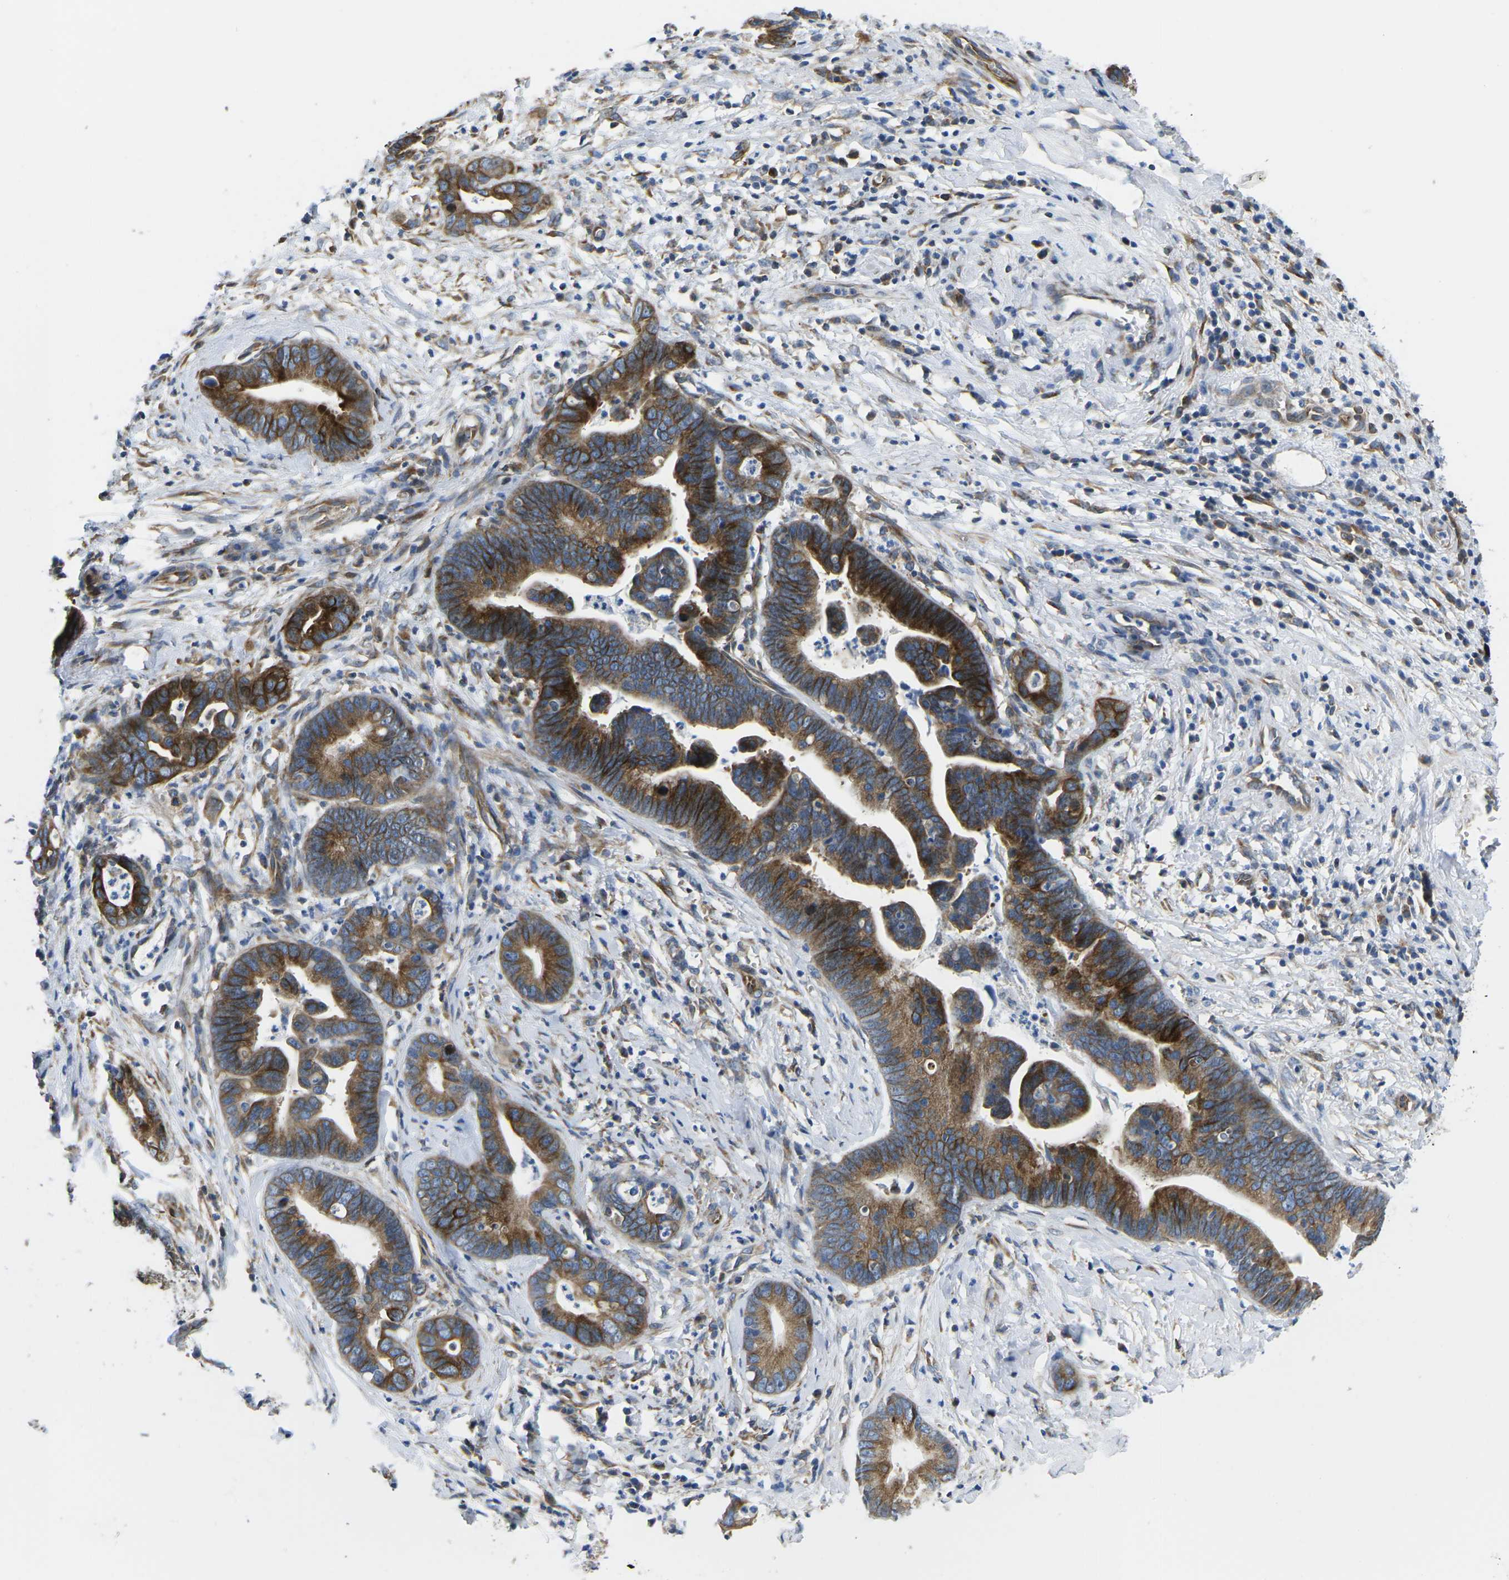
{"staining": {"intensity": "strong", "quantity": ">75%", "location": "cytoplasmic/membranous"}, "tissue": "cervical cancer", "cell_type": "Tumor cells", "image_type": "cancer", "snomed": [{"axis": "morphology", "description": "Adenocarcinoma, NOS"}, {"axis": "topography", "description": "Cervix"}], "caption": "Human cervical adenocarcinoma stained with a protein marker shows strong staining in tumor cells.", "gene": "TMEFF2", "patient": {"sex": "female", "age": 44}}